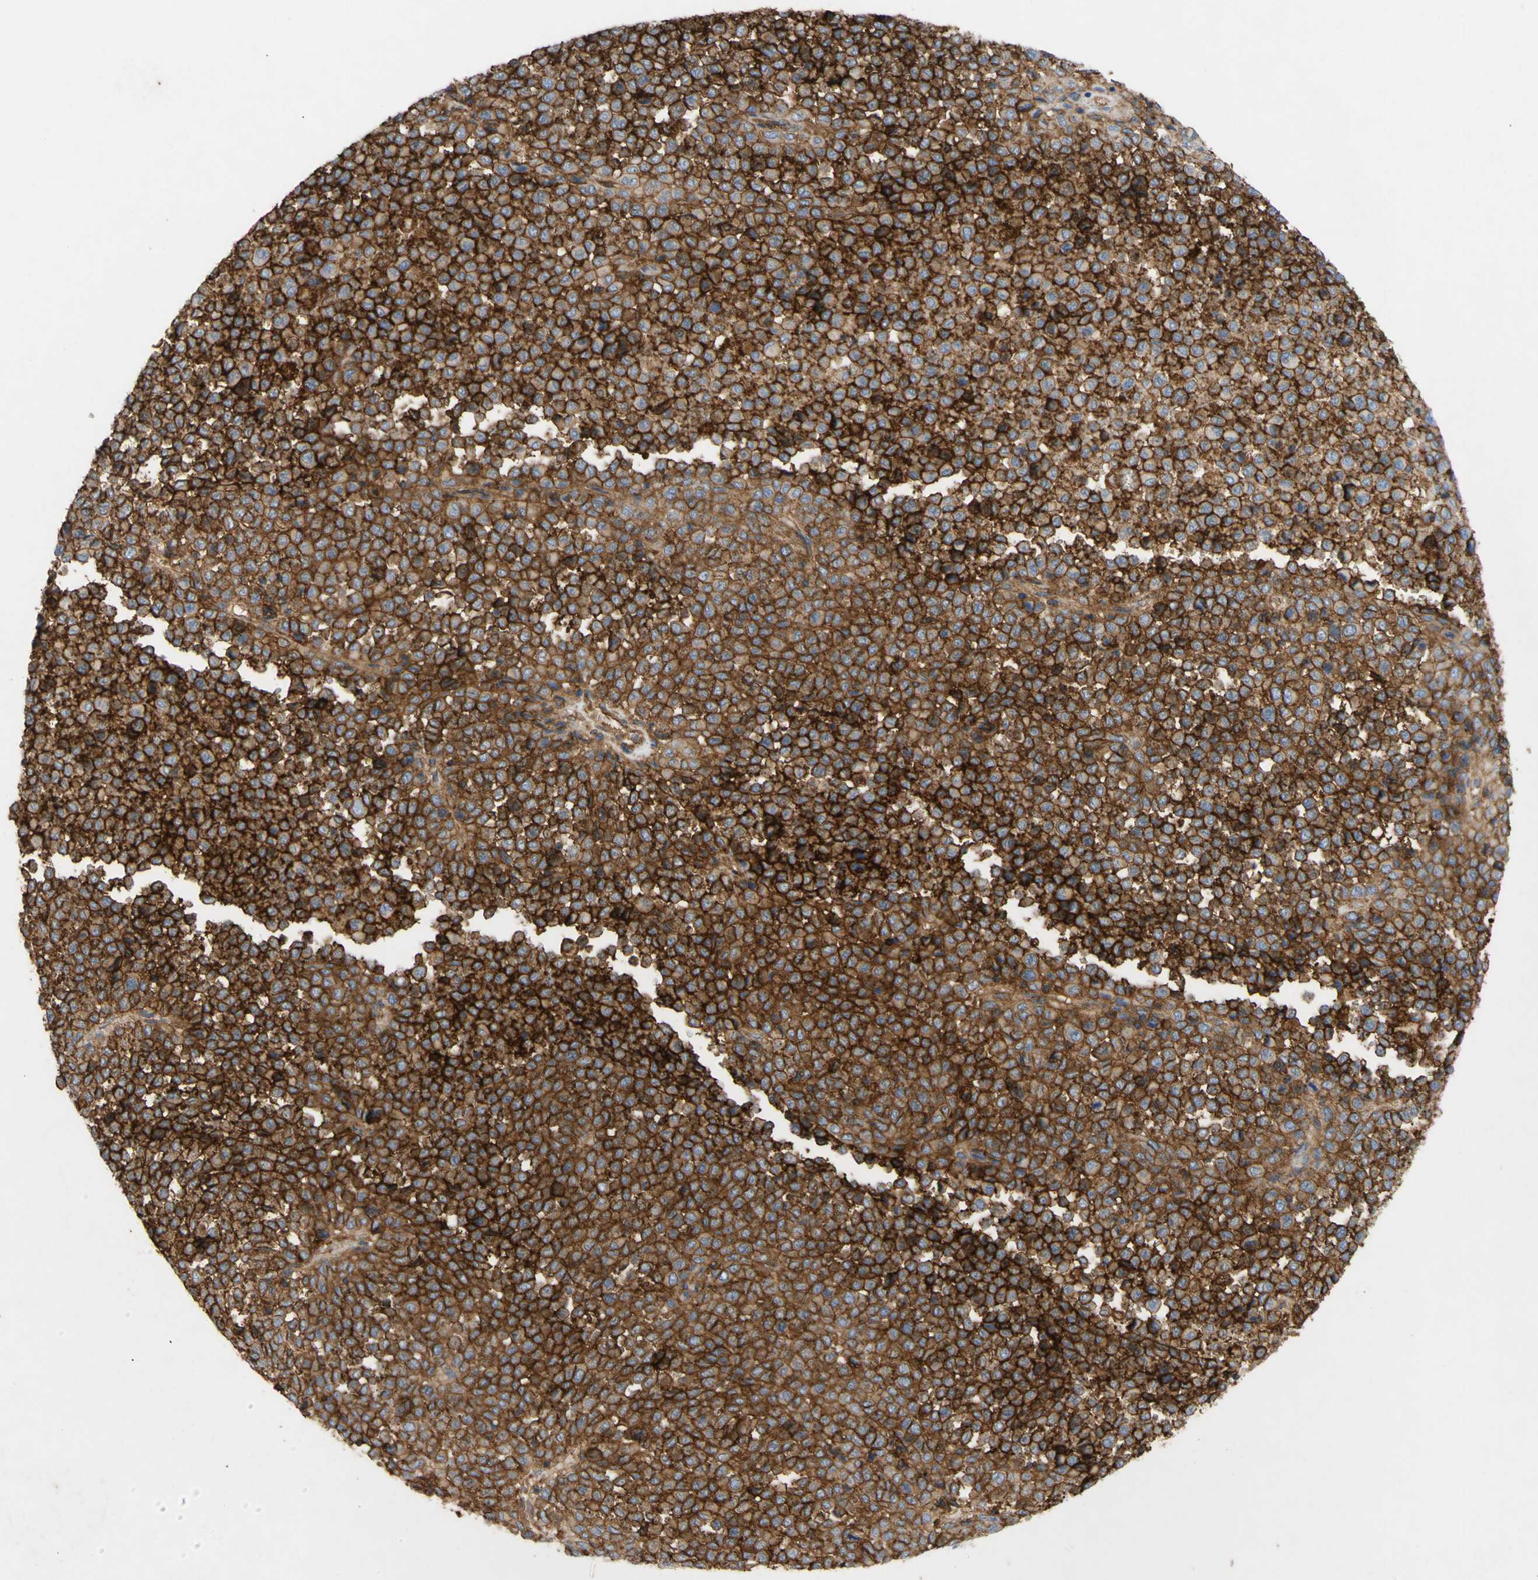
{"staining": {"intensity": "strong", "quantity": ">75%", "location": "cytoplasmic/membranous"}, "tissue": "melanoma", "cell_type": "Tumor cells", "image_type": "cancer", "snomed": [{"axis": "morphology", "description": "Malignant melanoma, Metastatic site"}, {"axis": "topography", "description": "Pancreas"}], "caption": "Malignant melanoma (metastatic site) stained for a protein reveals strong cytoplasmic/membranous positivity in tumor cells.", "gene": "ATP2A3", "patient": {"sex": "female", "age": 30}}